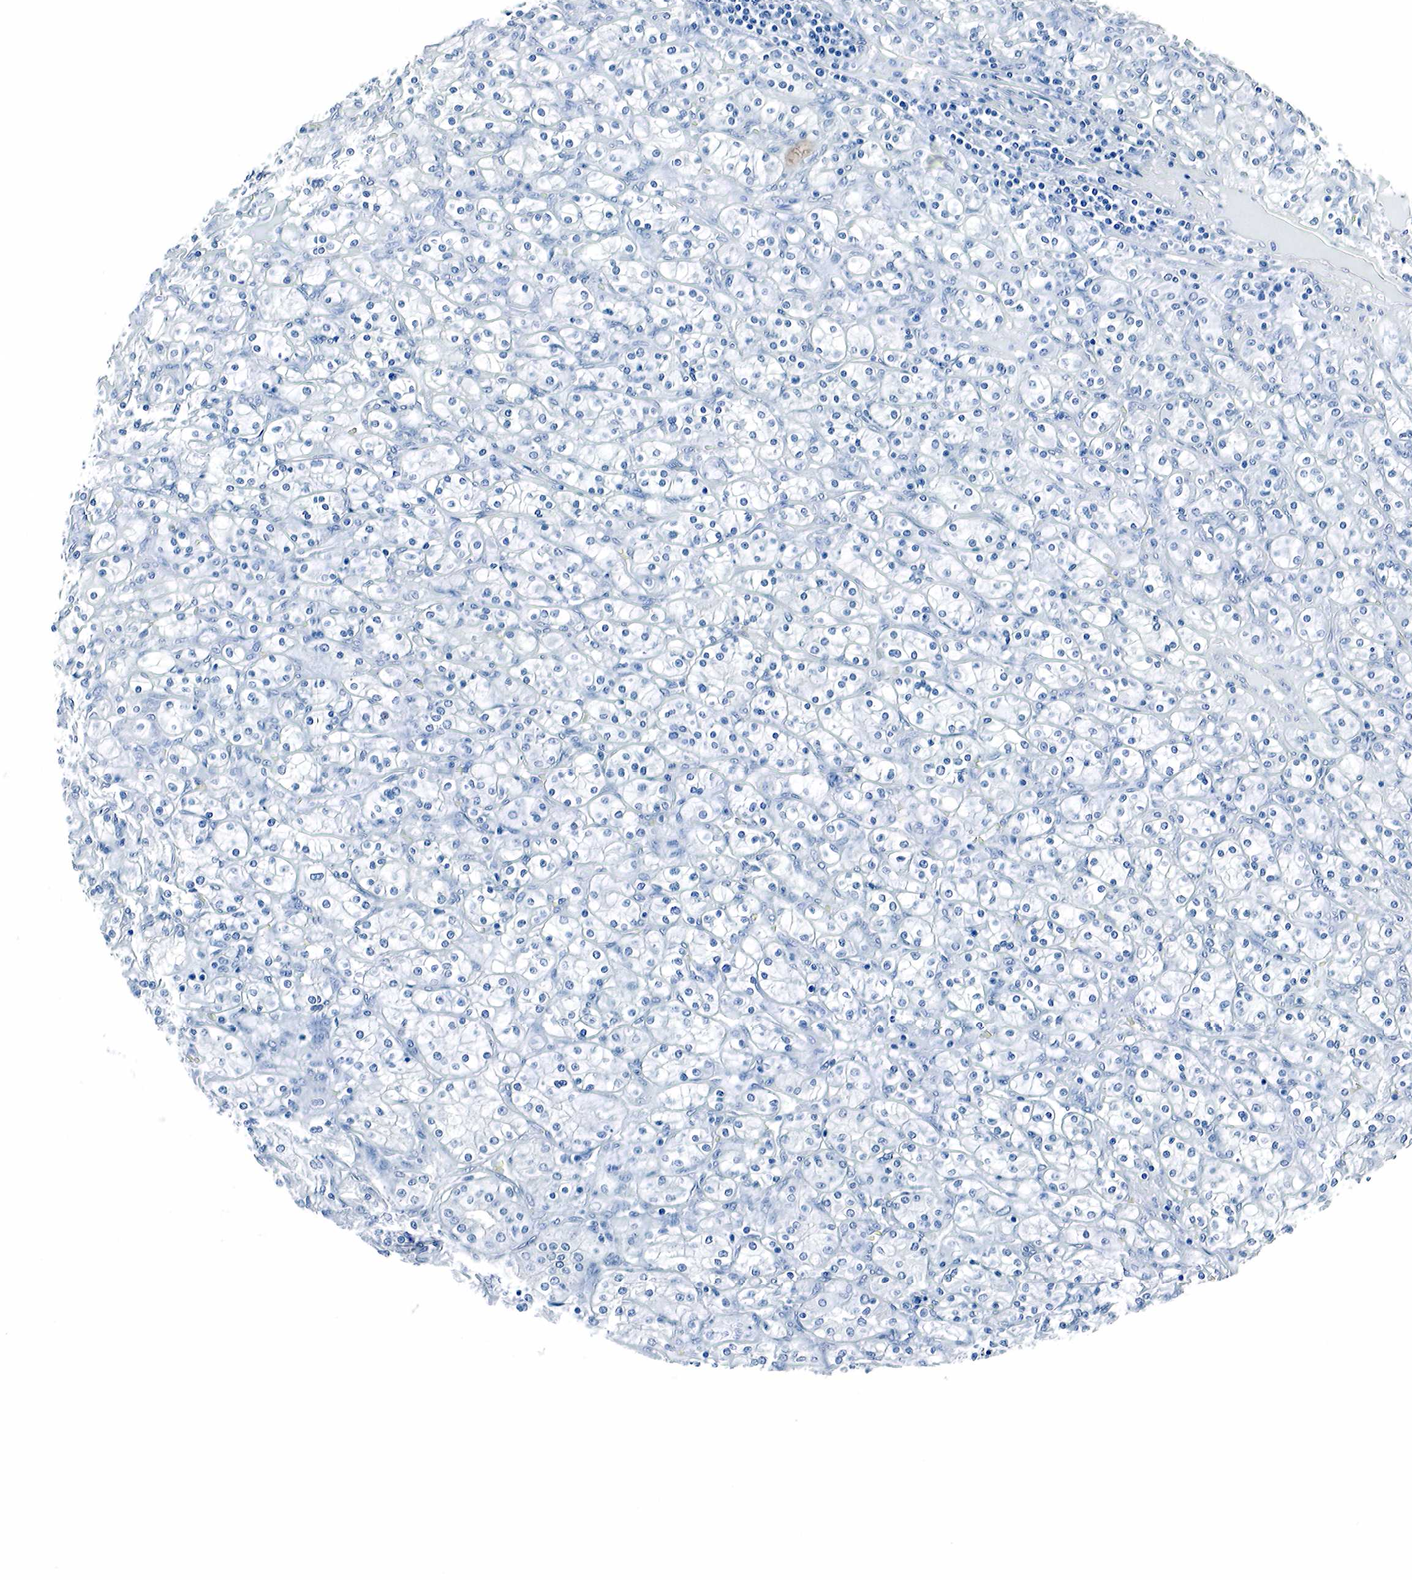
{"staining": {"intensity": "negative", "quantity": "none", "location": "none"}, "tissue": "renal cancer", "cell_type": "Tumor cells", "image_type": "cancer", "snomed": [{"axis": "morphology", "description": "Adenocarcinoma, NOS"}, {"axis": "topography", "description": "Kidney"}], "caption": "Renal cancer stained for a protein using immunohistochemistry (IHC) demonstrates no staining tumor cells.", "gene": "GAST", "patient": {"sex": "male", "age": 77}}